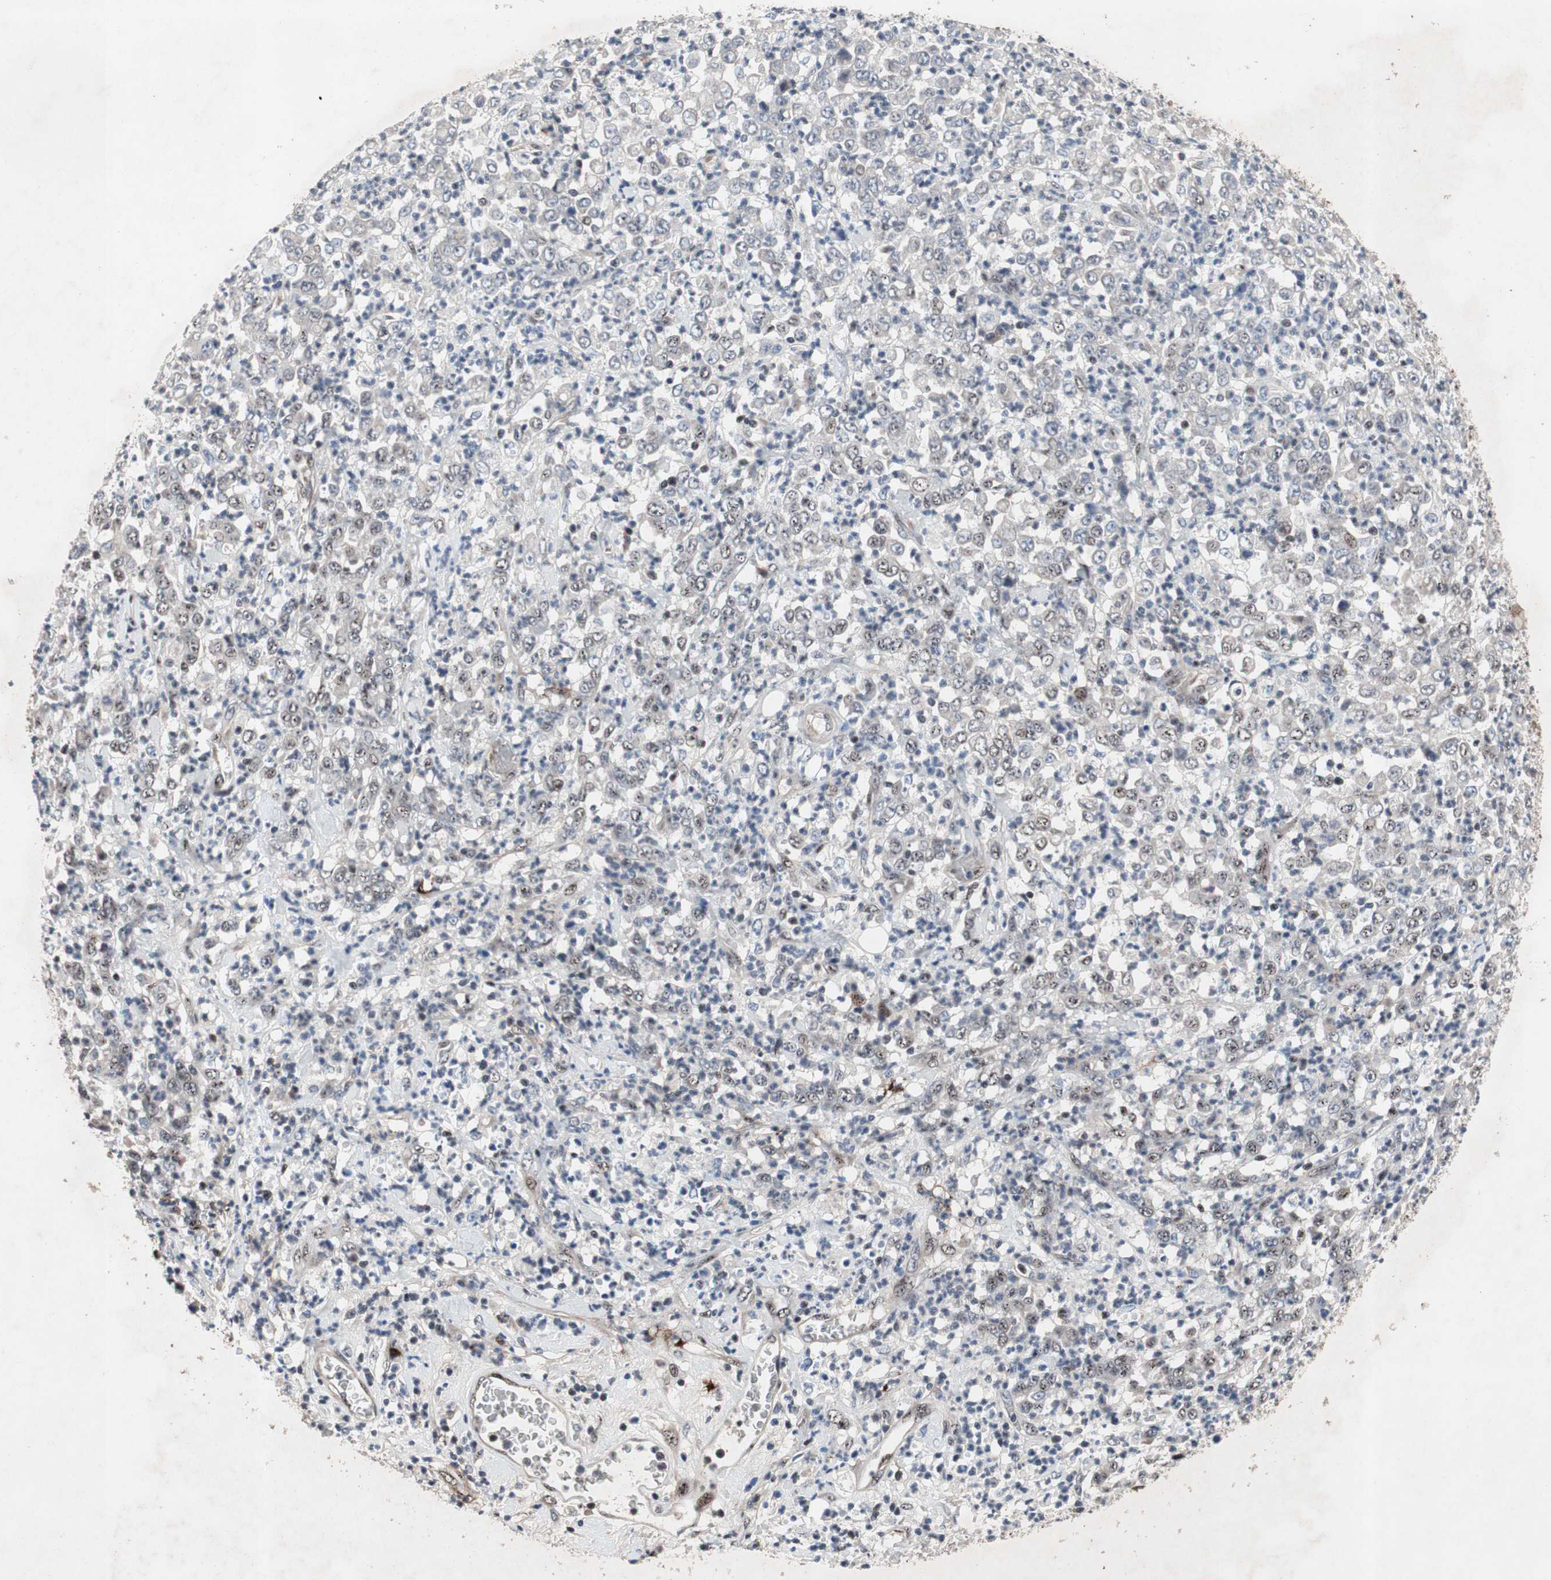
{"staining": {"intensity": "weak", "quantity": "<25%", "location": "nuclear"}, "tissue": "stomach cancer", "cell_type": "Tumor cells", "image_type": "cancer", "snomed": [{"axis": "morphology", "description": "Adenocarcinoma, NOS"}, {"axis": "topography", "description": "Stomach, lower"}], "caption": "DAB (3,3'-diaminobenzidine) immunohistochemical staining of human stomach cancer (adenocarcinoma) shows no significant expression in tumor cells.", "gene": "SOX7", "patient": {"sex": "female", "age": 71}}